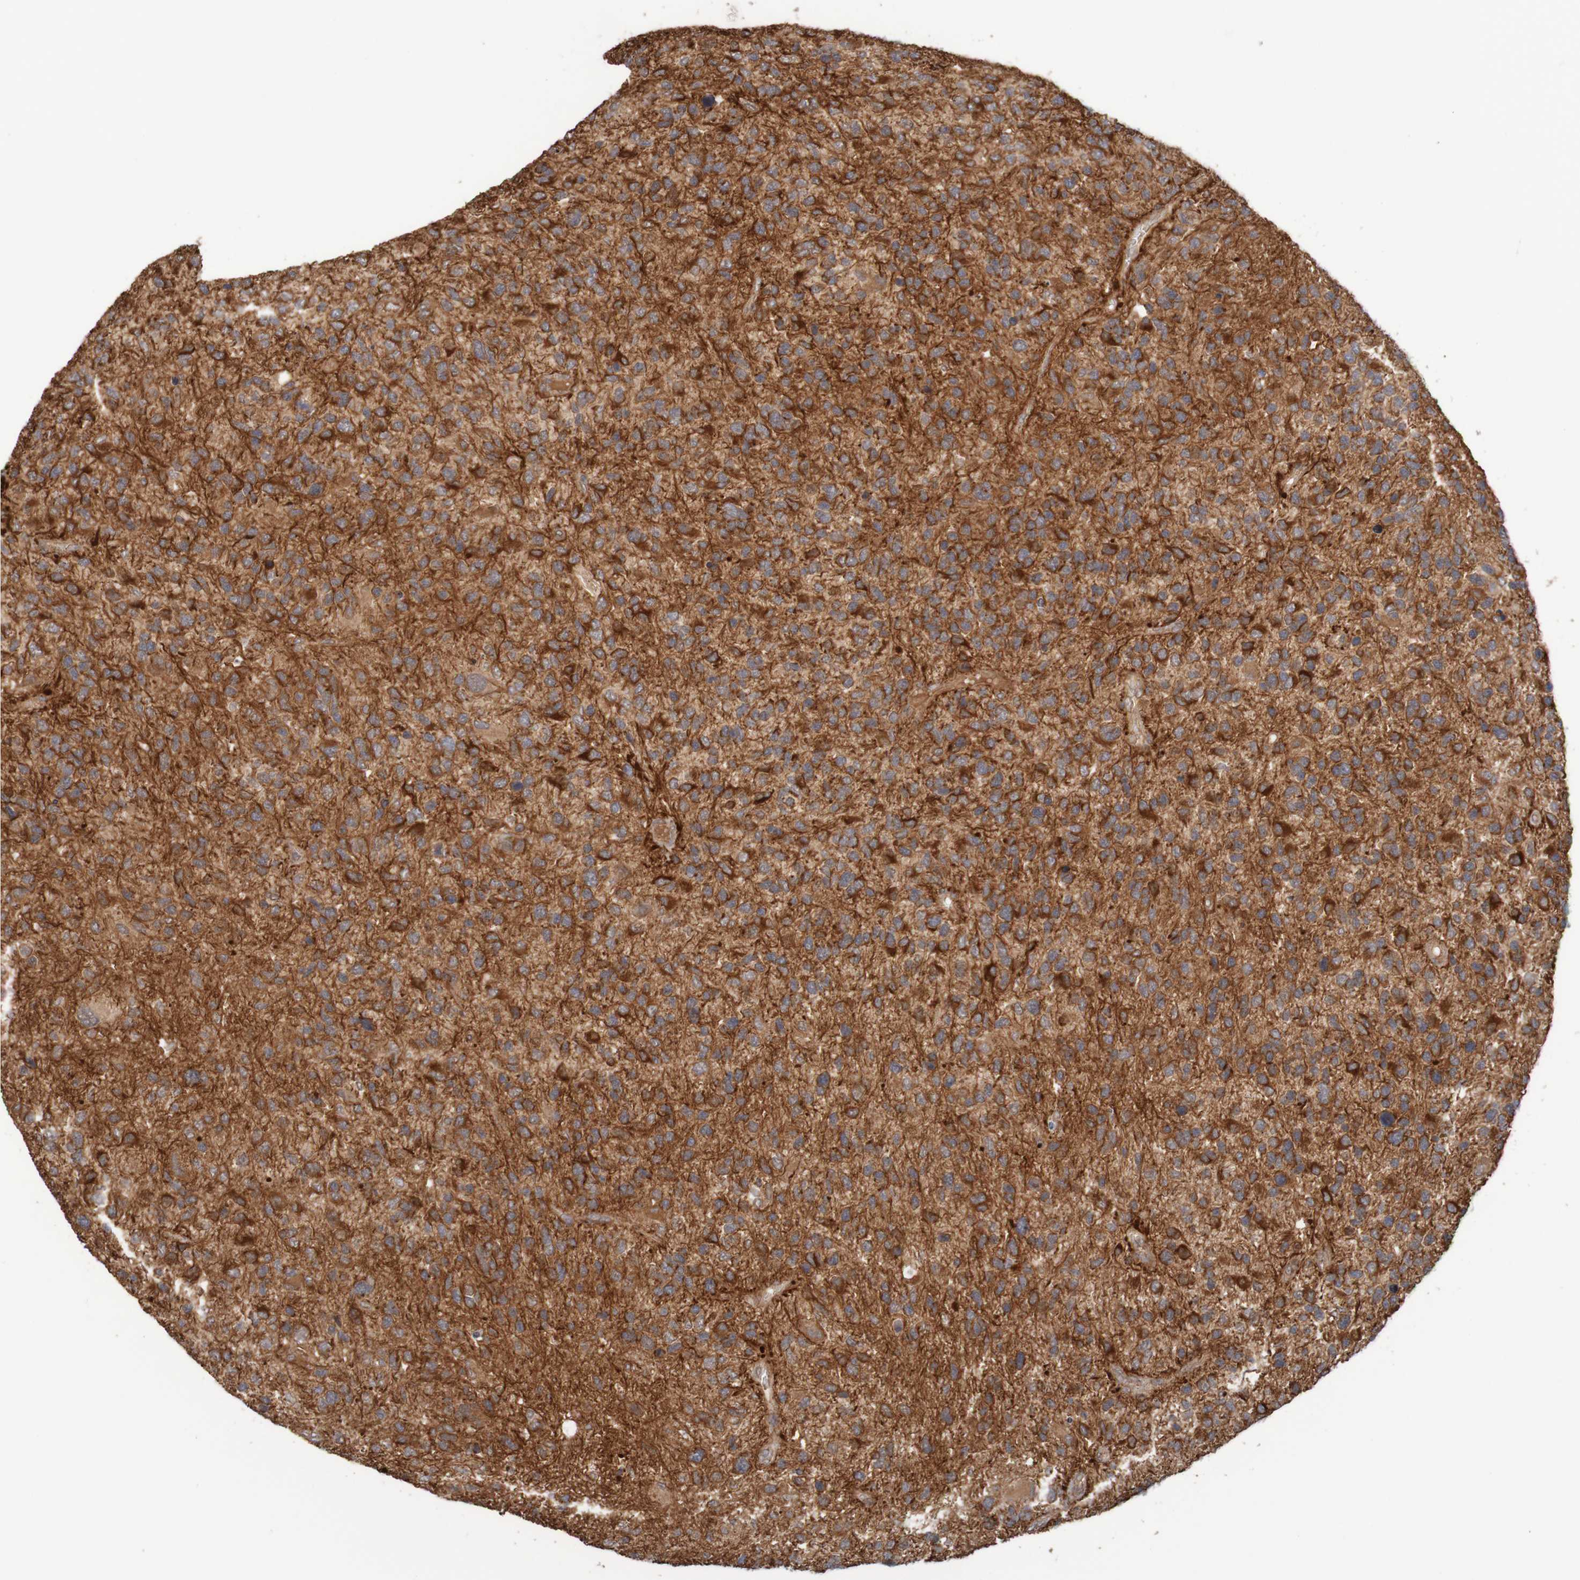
{"staining": {"intensity": "strong", "quantity": ">75%", "location": "cytoplasmic/membranous"}, "tissue": "glioma", "cell_type": "Tumor cells", "image_type": "cancer", "snomed": [{"axis": "morphology", "description": "Glioma, malignant, High grade"}, {"axis": "topography", "description": "Brain"}], "caption": "Glioma was stained to show a protein in brown. There is high levels of strong cytoplasmic/membranous staining in about >75% of tumor cells.", "gene": "MRPL52", "patient": {"sex": "female", "age": 58}}